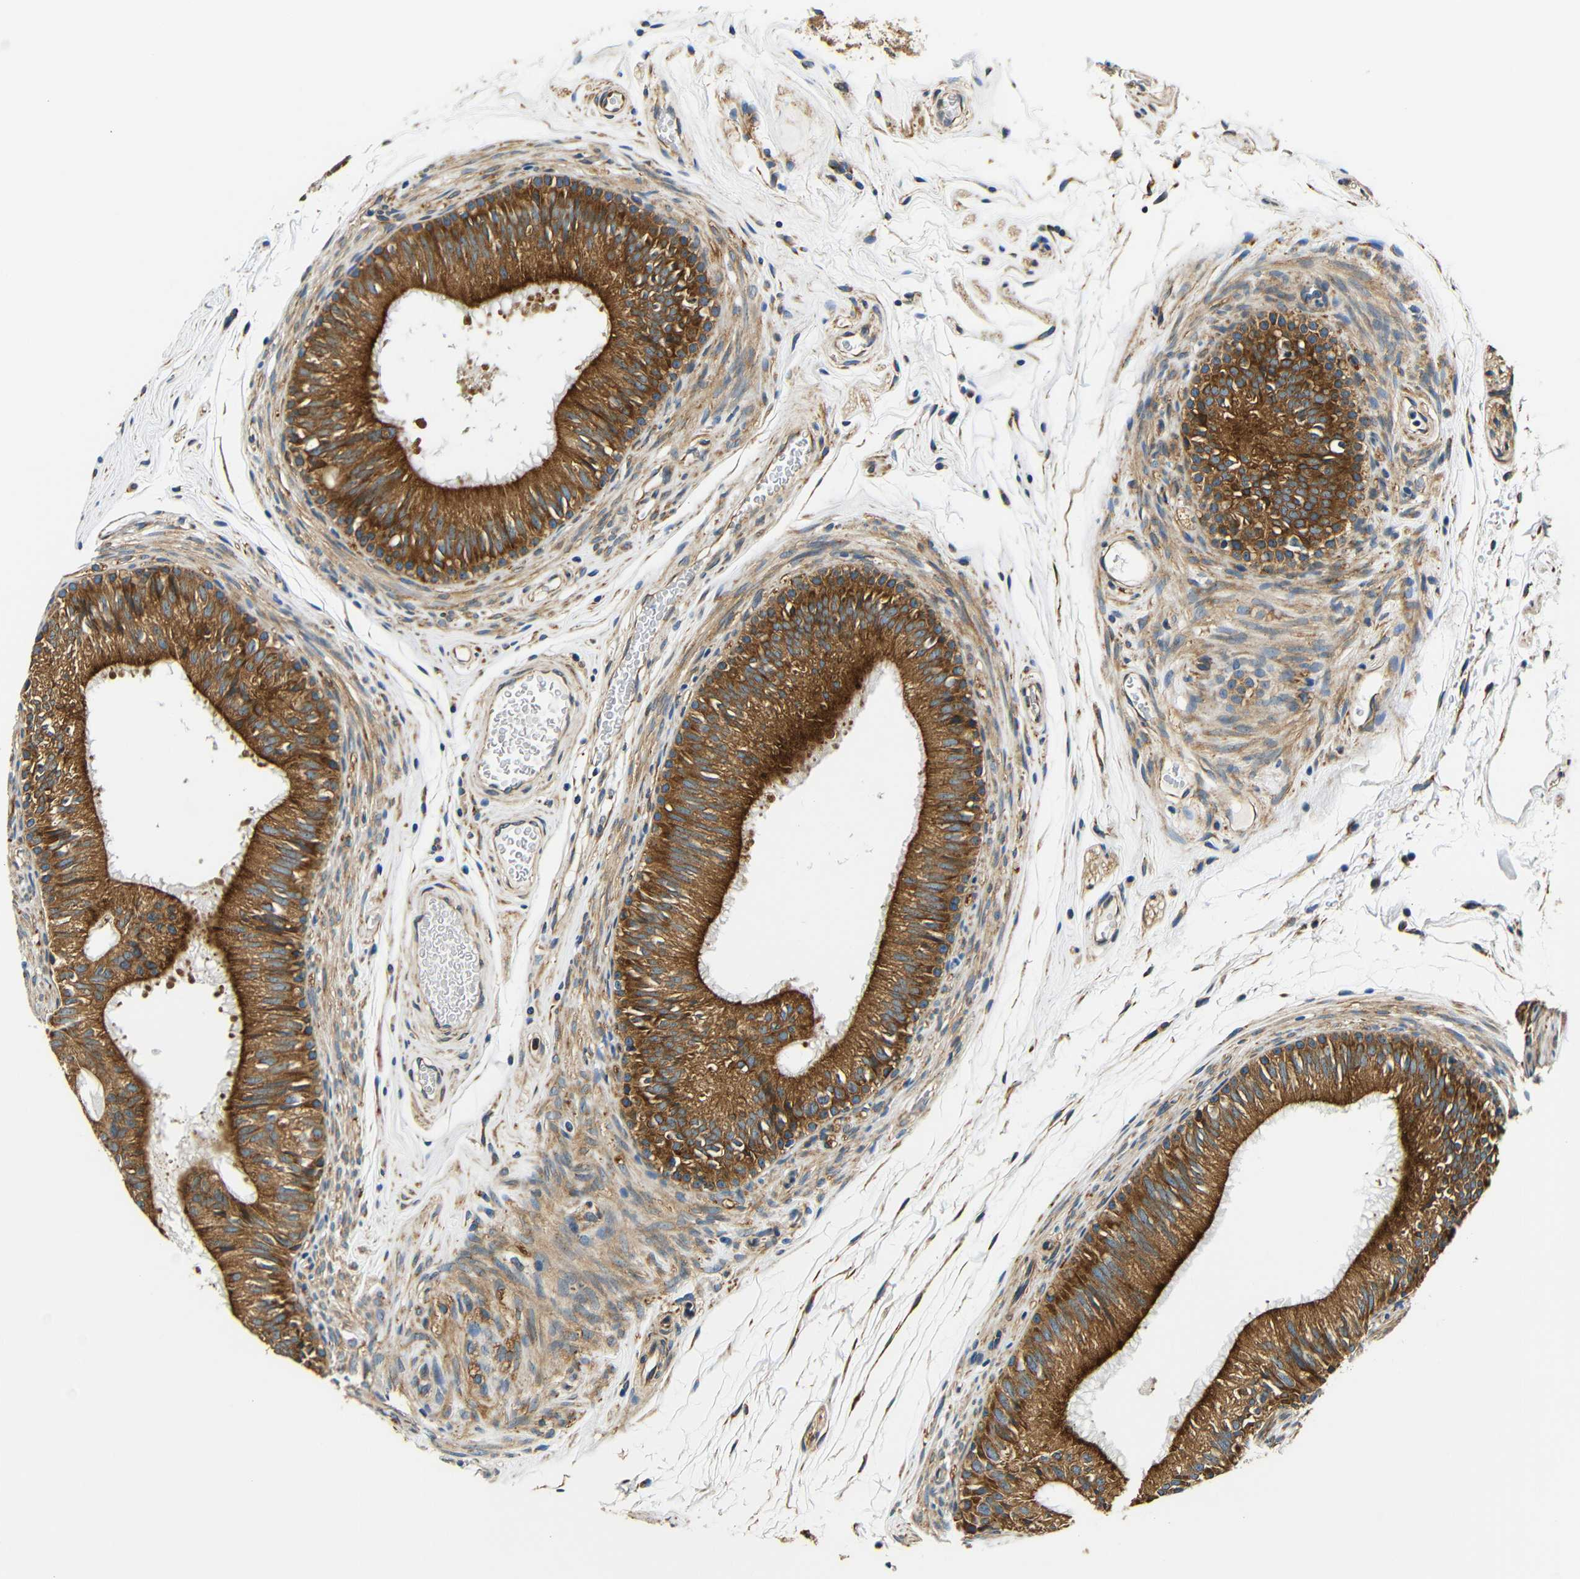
{"staining": {"intensity": "strong", "quantity": ">75%", "location": "cytoplasmic/membranous"}, "tissue": "epididymis", "cell_type": "Glandular cells", "image_type": "normal", "snomed": [{"axis": "morphology", "description": "Normal tissue, NOS"}, {"axis": "topography", "description": "Epididymis"}], "caption": "A brown stain labels strong cytoplasmic/membranous positivity of a protein in glandular cells of unremarkable epididymis.", "gene": "VAPB", "patient": {"sex": "male", "age": 36}}